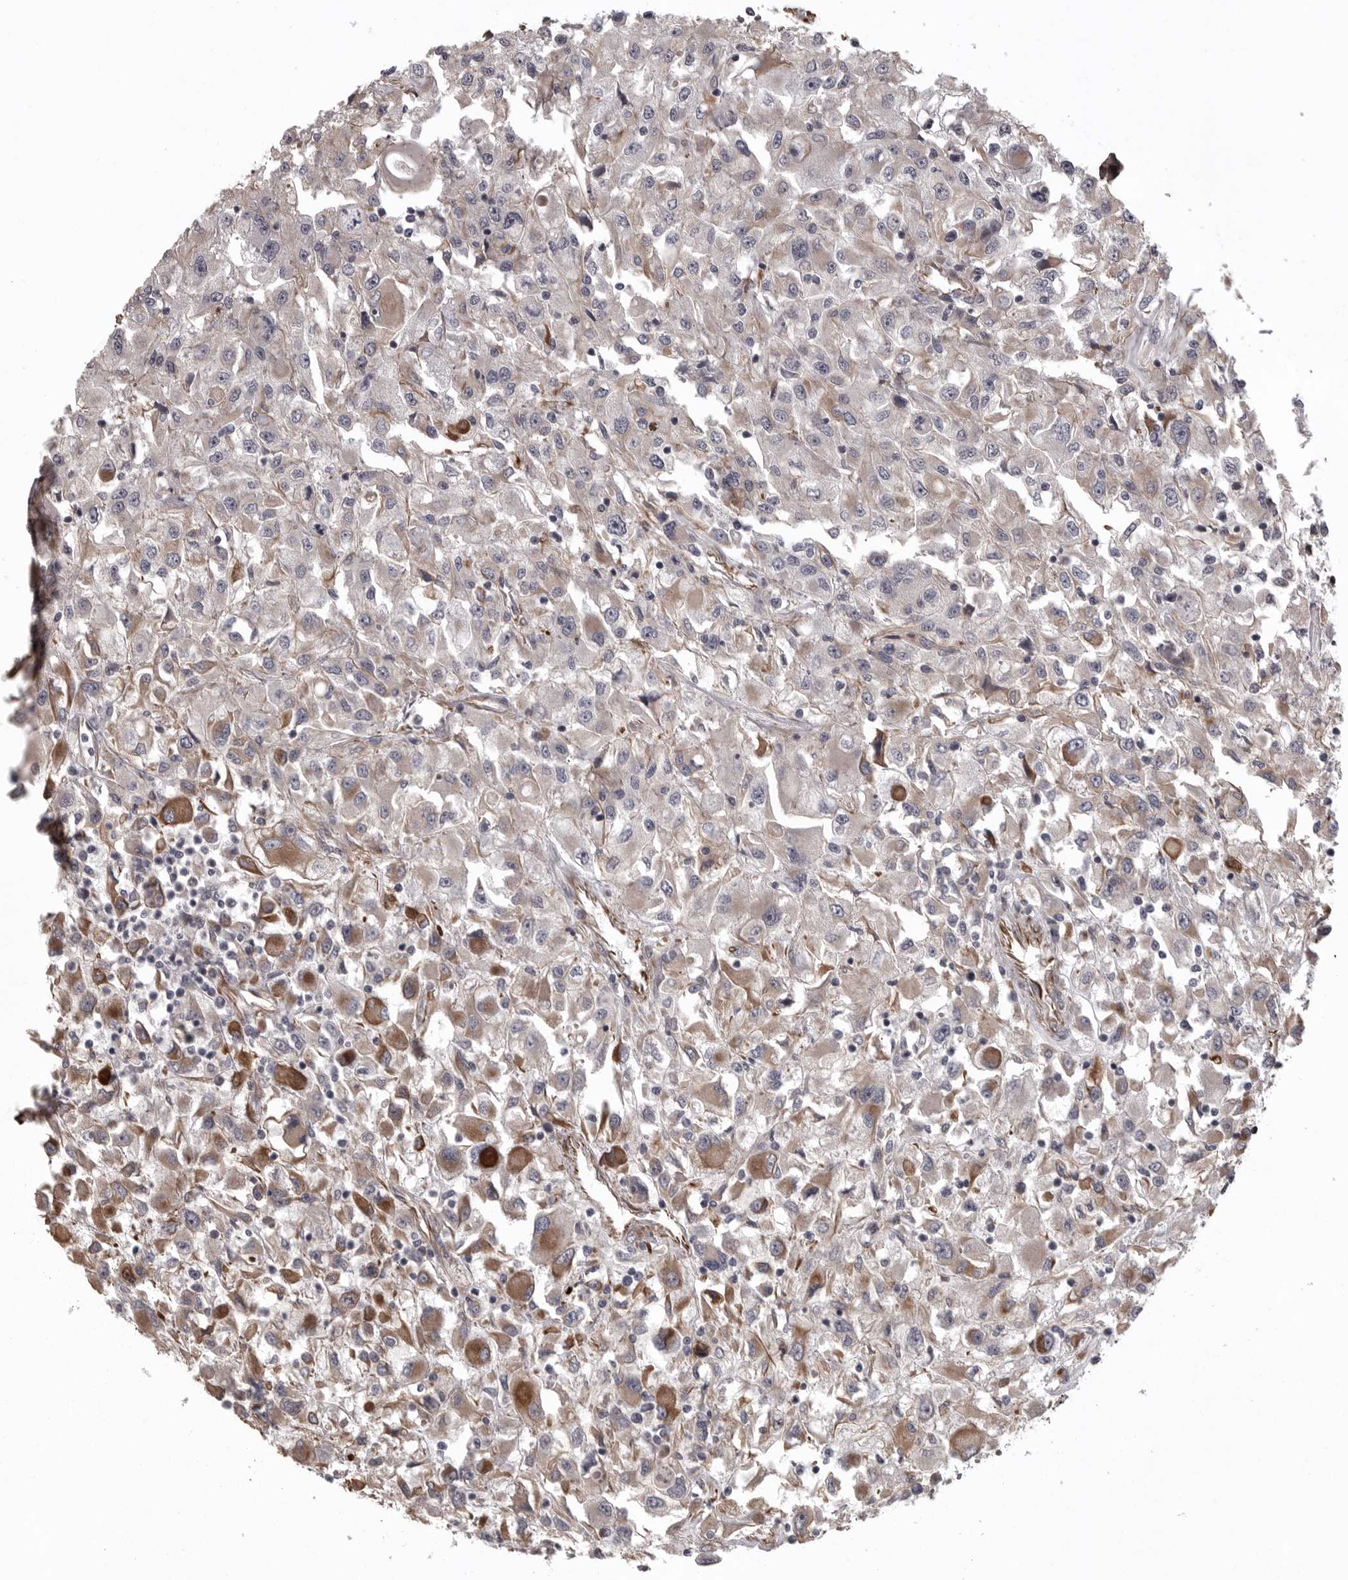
{"staining": {"intensity": "moderate", "quantity": "<25%", "location": "cytoplasmic/membranous"}, "tissue": "renal cancer", "cell_type": "Tumor cells", "image_type": "cancer", "snomed": [{"axis": "morphology", "description": "Adenocarcinoma, NOS"}, {"axis": "topography", "description": "Kidney"}], "caption": "Protein expression by immunohistochemistry shows moderate cytoplasmic/membranous expression in approximately <25% of tumor cells in adenocarcinoma (renal).", "gene": "FAAP100", "patient": {"sex": "female", "age": 52}}